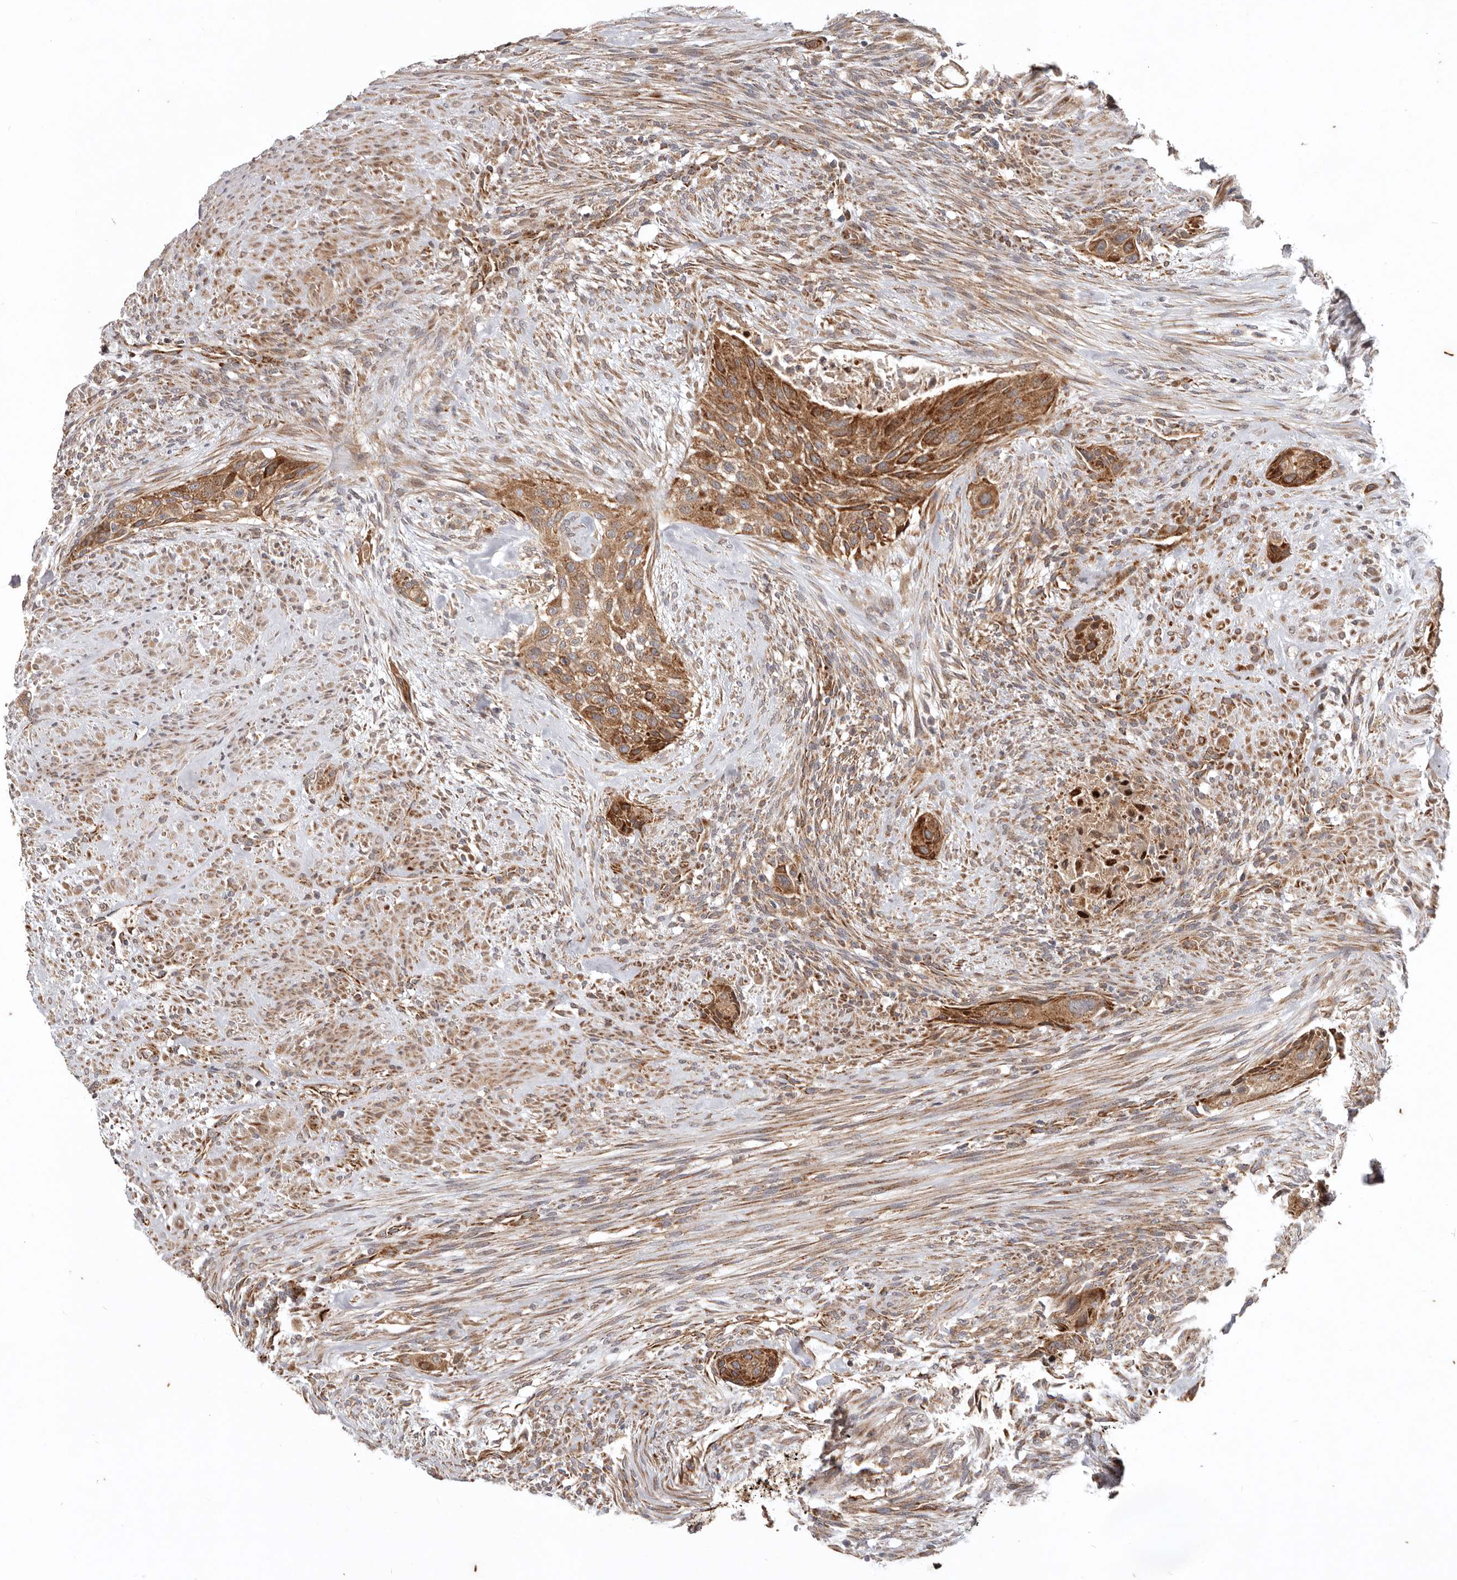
{"staining": {"intensity": "moderate", "quantity": ">75%", "location": "cytoplasmic/membranous"}, "tissue": "urothelial cancer", "cell_type": "Tumor cells", "image_type": "cancer", "snomed": [{"axis": "morphology", "description": "Urothelial carcinoma, High grade"}, {"axis": "topography", "description": "Urinary bladder"}], "caption": "Urothelial carcinoma (high-grade) was stained to show a protein in brown. There is medium levels of moderate cytoplasmic/membranous staining in approximately >75% of tumor cells.", "gene": "MRPS10", "patient": {"sex": "male", "age": 35}}